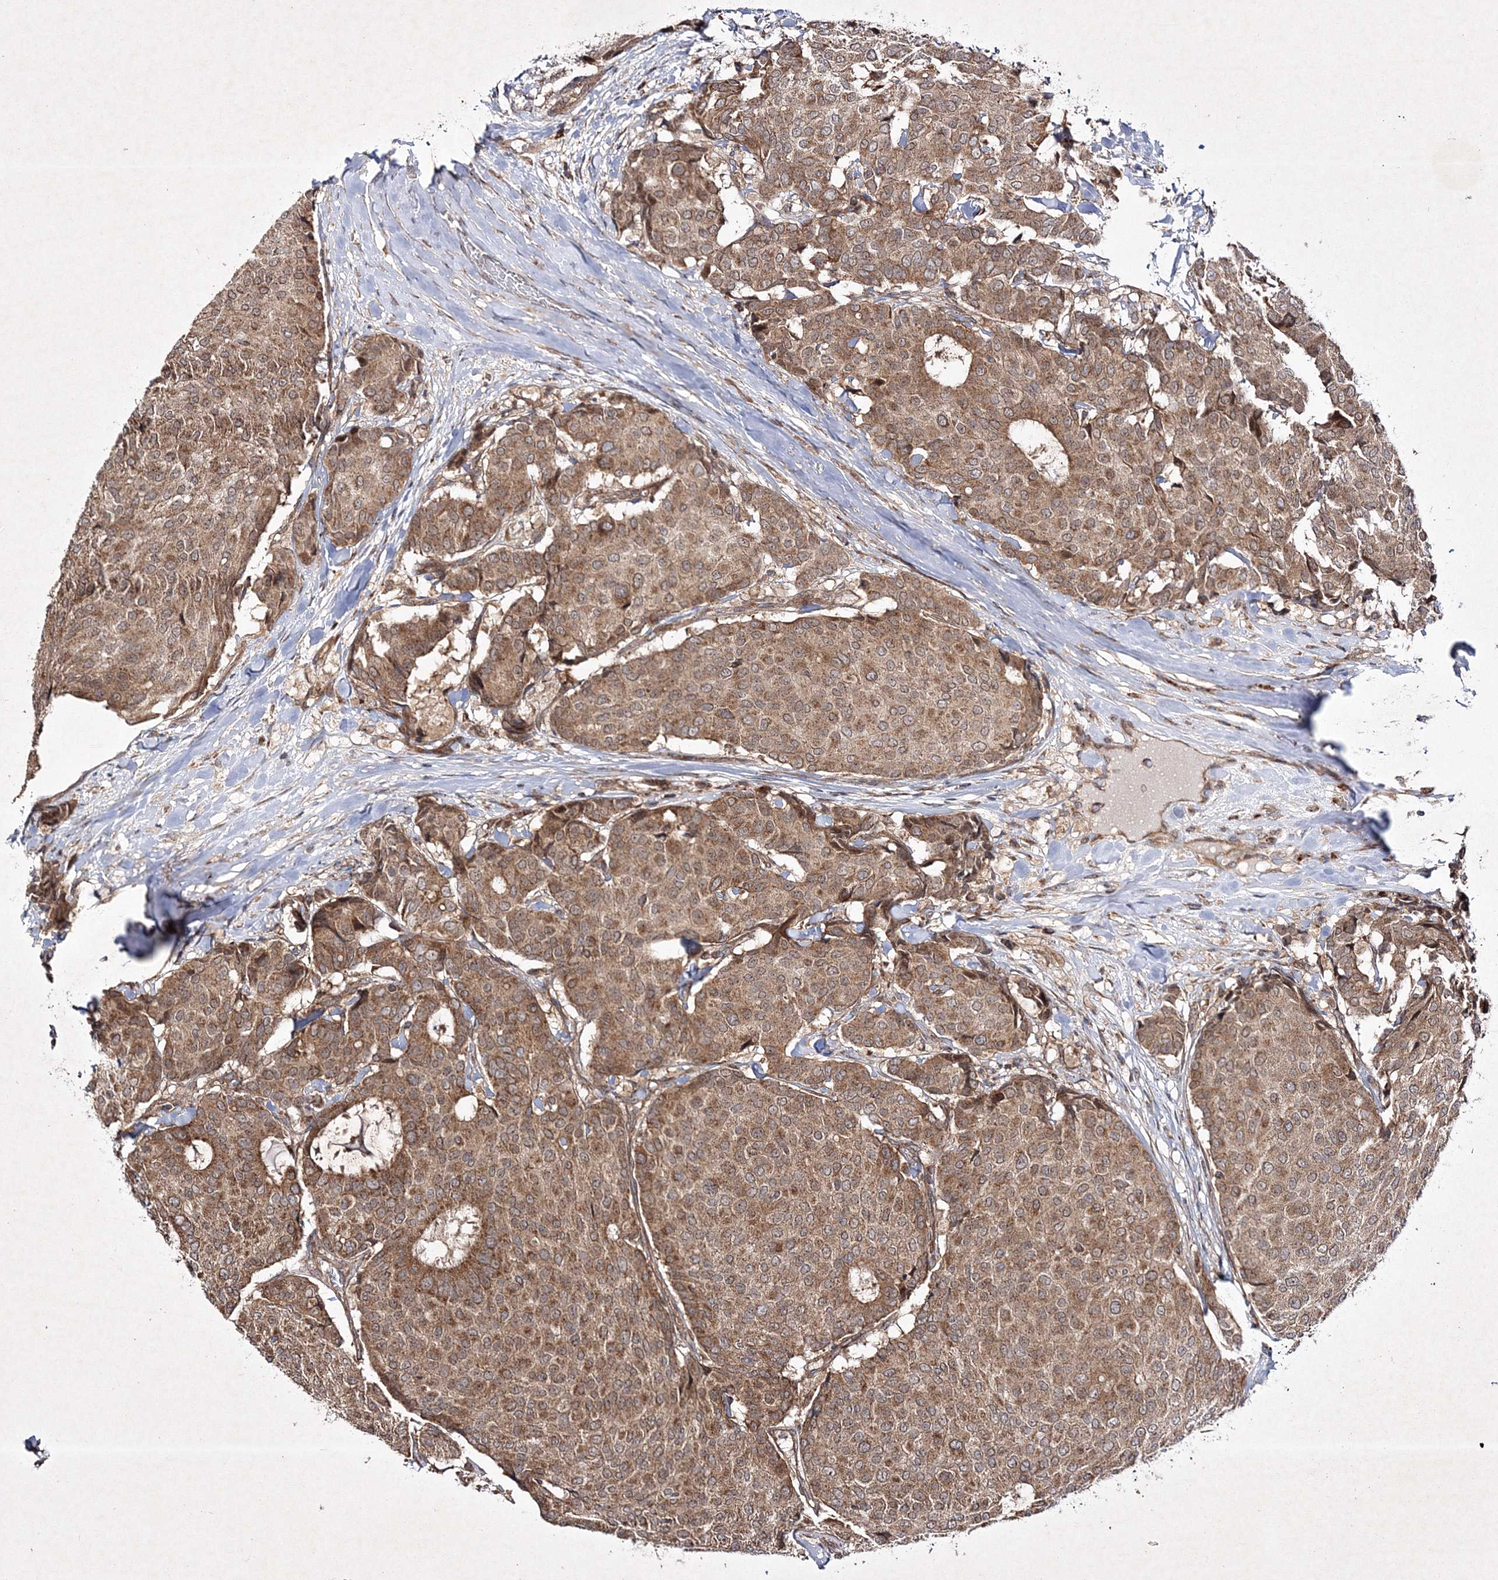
{"staining": {"intensity": "moderate", "quantity": ">75%", "location": "cytoplasmic/membranous"}, "tissue": "breast cancer", "cell_type": "Tumor cells", "image_type": "cancer", "snomed": [{"axis": "morphology", "description": "Duct carcinoma"}, {"axis": "topography", "description": "Breast"}], "caption": "Immunohistochemistry (DAB (3,3'-diaminobenzidine)) staining of breast intraductal carcinoma demonstrates moderate cytoplasmic/membranous protein staining in approximately >75% of tumor cells.", "gene": "SCRN3", "patient": {"sex": "female", "age": 75}}